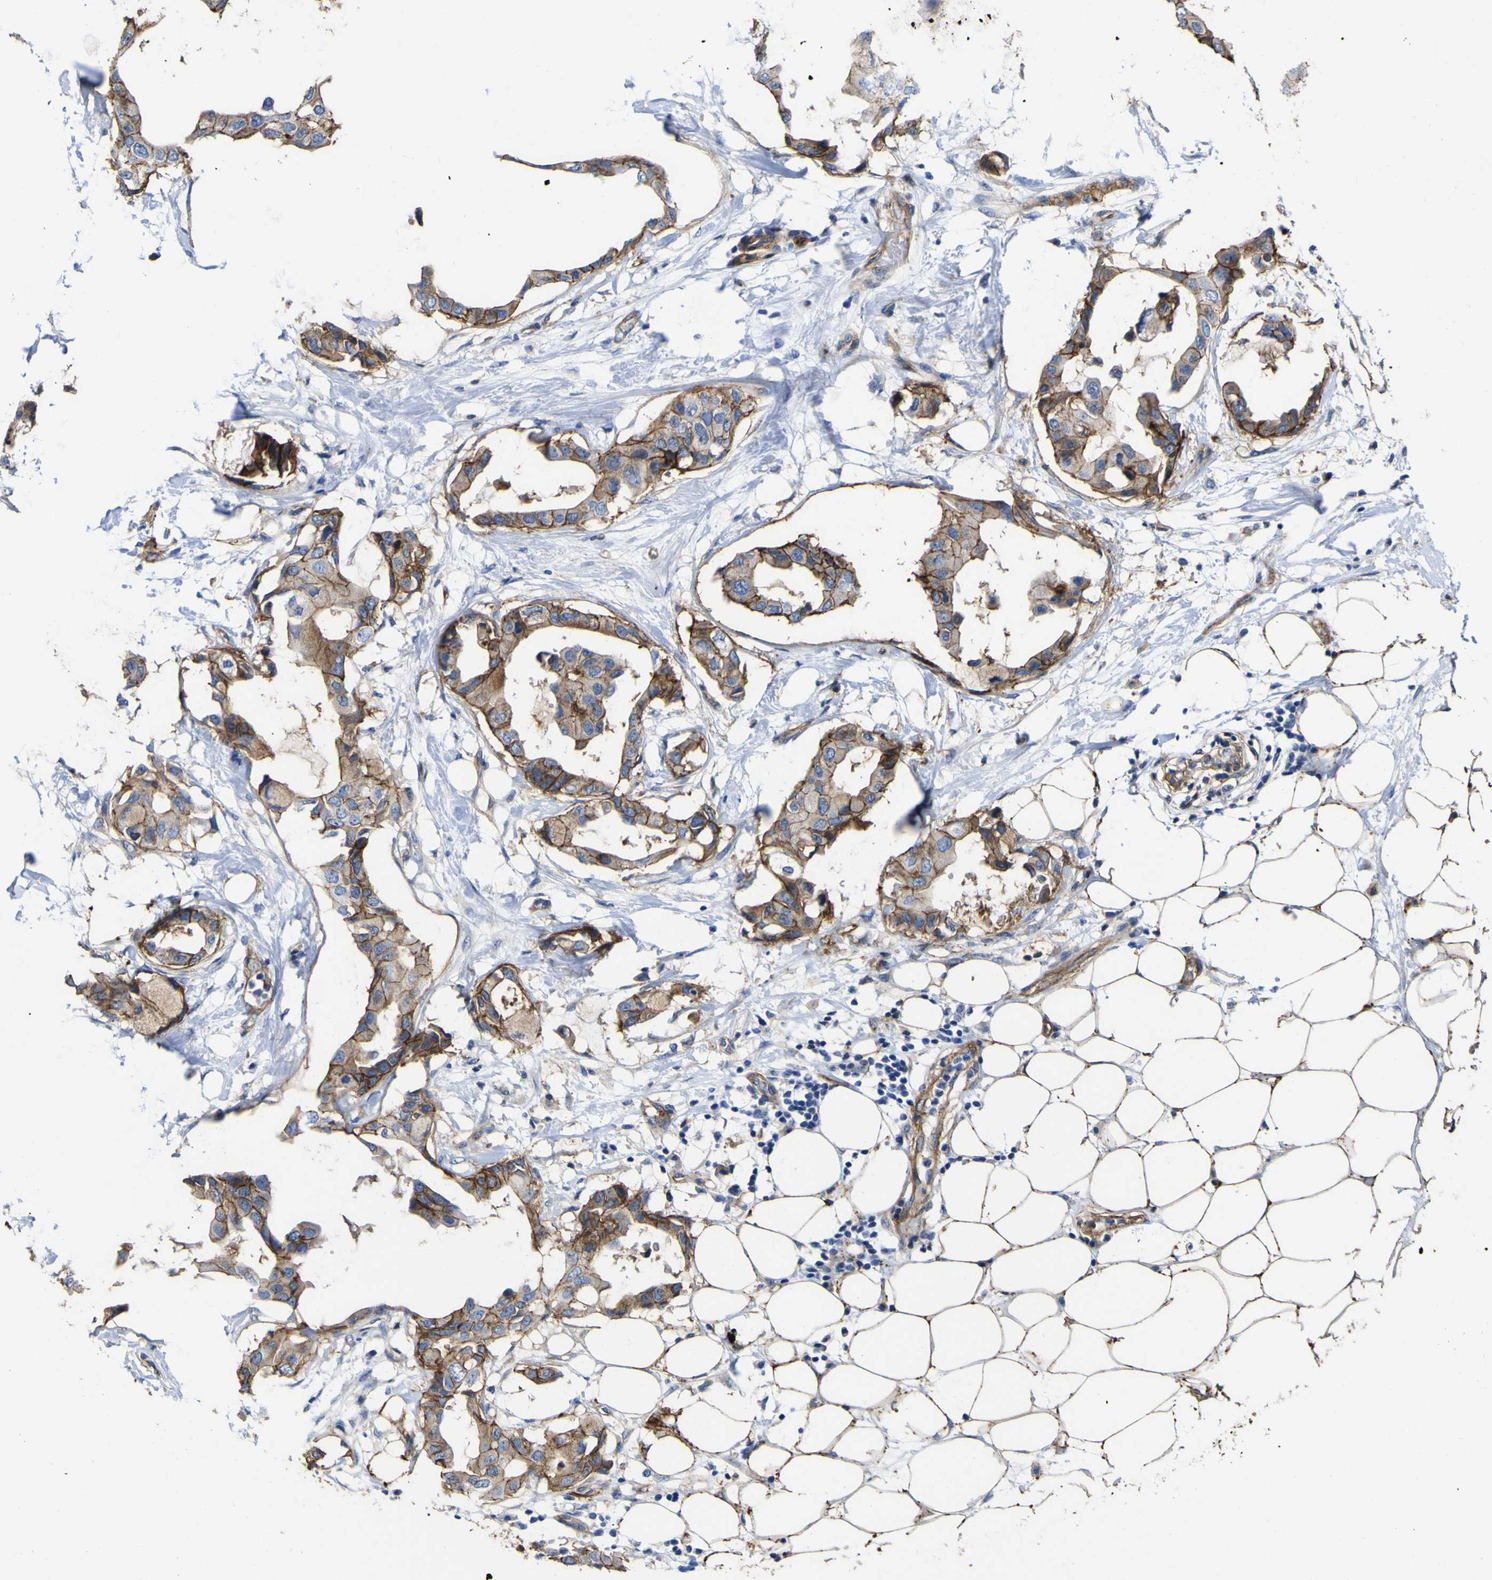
{"staining": {"intensity": "moderate", "quantity": ">75%", "location": "cytoplasmic/membranous"}, "tissue": "breast cancer", "cell_type": "Tumor cells", "image_type": "cancer", "snomed": [{"axis": "morphology", "description": "Duct carcinoma"}, {"axis": "topography", "description": "Breast"}], "caption": "IHC (DAB) staining of breast intraductal carcinoma displays moderate cytoplasmic/membranous protein positivity in about >75% of tumor cells. Nuclei are stained in blue.", "gene": "CD151", "patient": {"sex": "female", "age": 40}}